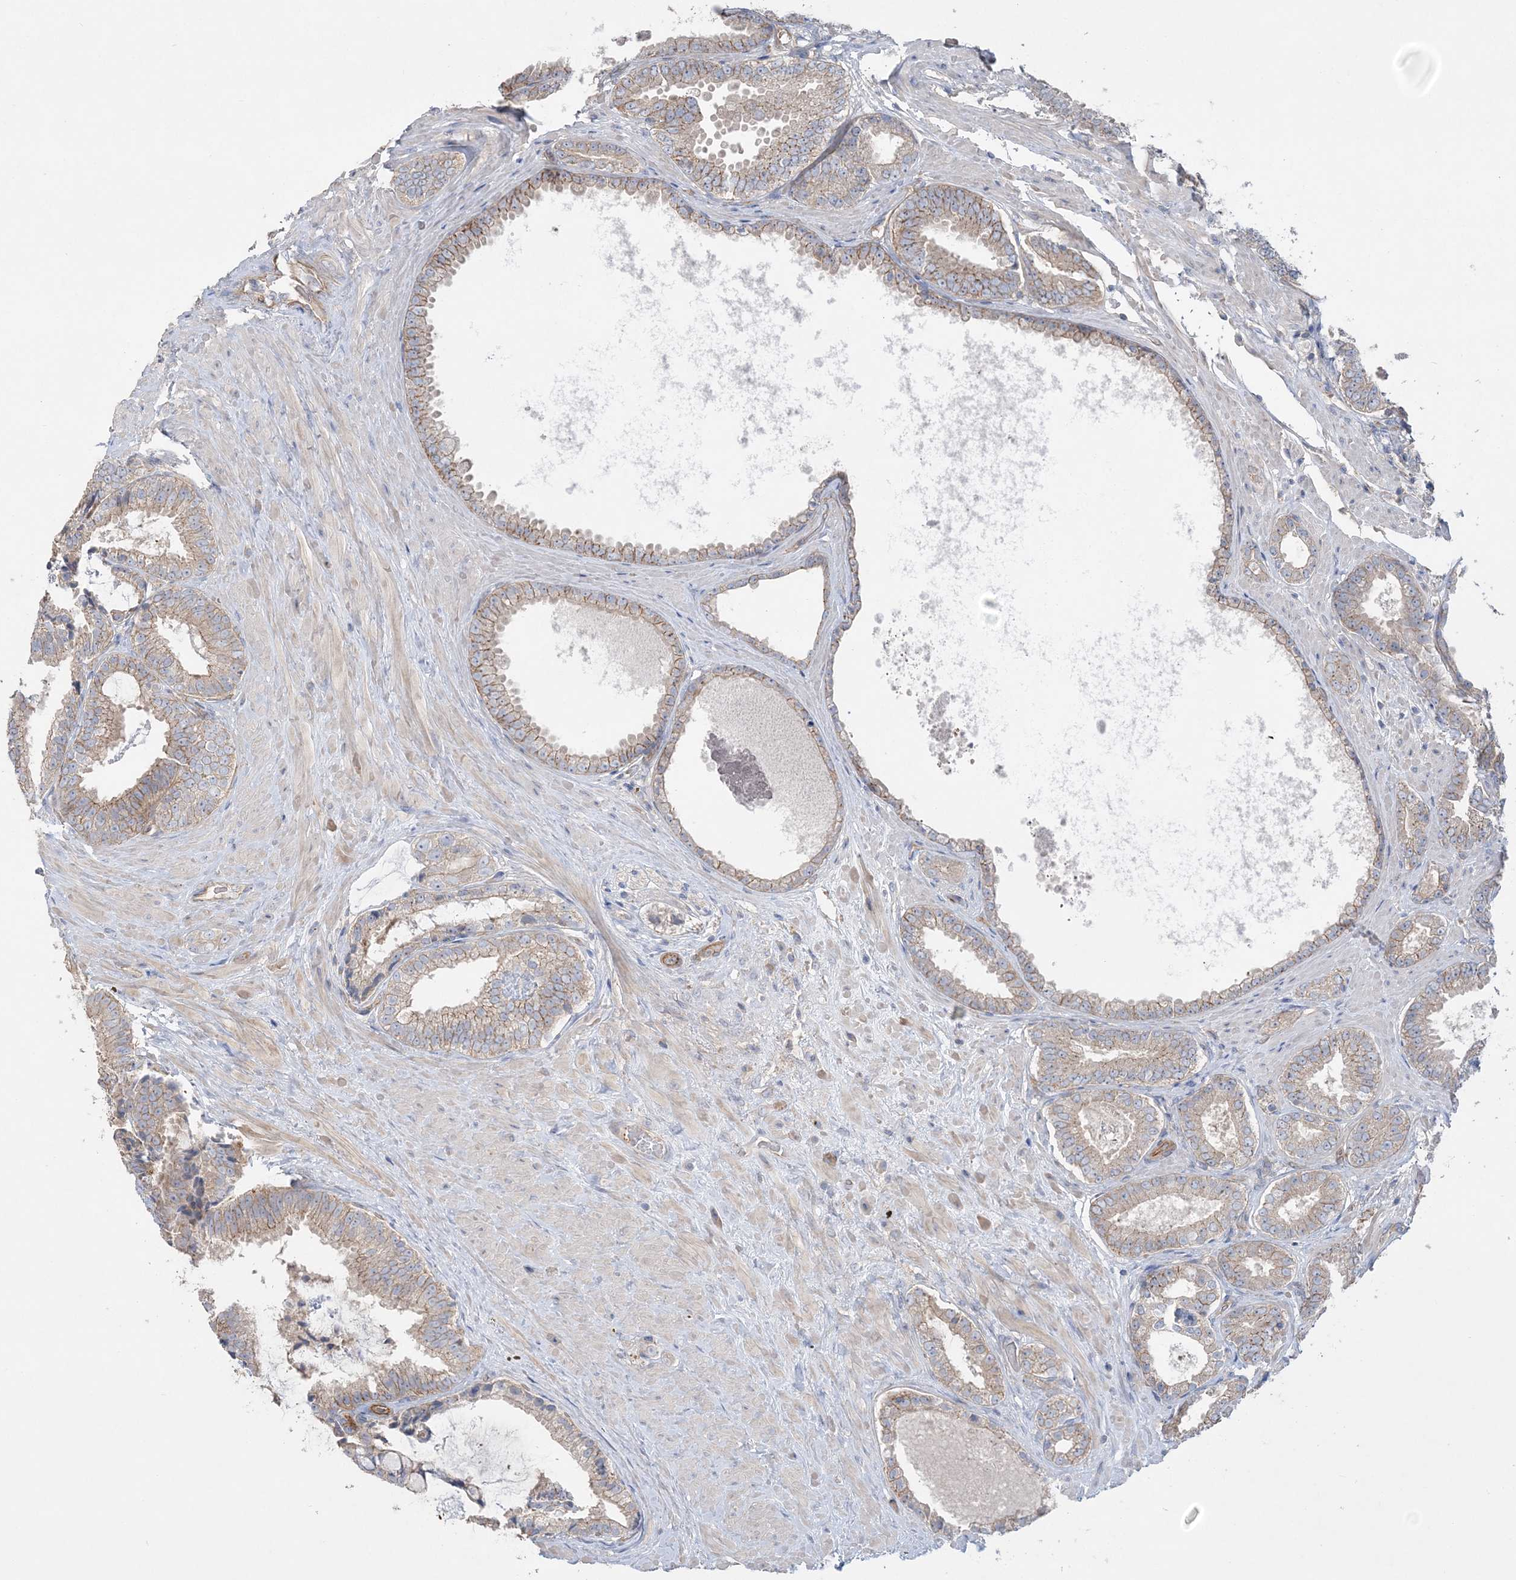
{"staining": {"intensity": "weak", "quantity": ">75%", "location": "cytoplasmic/membranous"}, "tissue": "prostate cancer", "cell_type": "Tumor cells", "image_type": "cancer", "snomed": [{"axis": "morphology", "description": "Adenocarcinoma, Low grade"}, {"axis": "topography", "description": "Prostate"}], "caption": "Adenocarcinoma (low-grade) (prostate) stained with a protein marker shows weak staining in tumor cells.", "gene": "PIGC", "patient": {"sex": "male", "age": 71}}